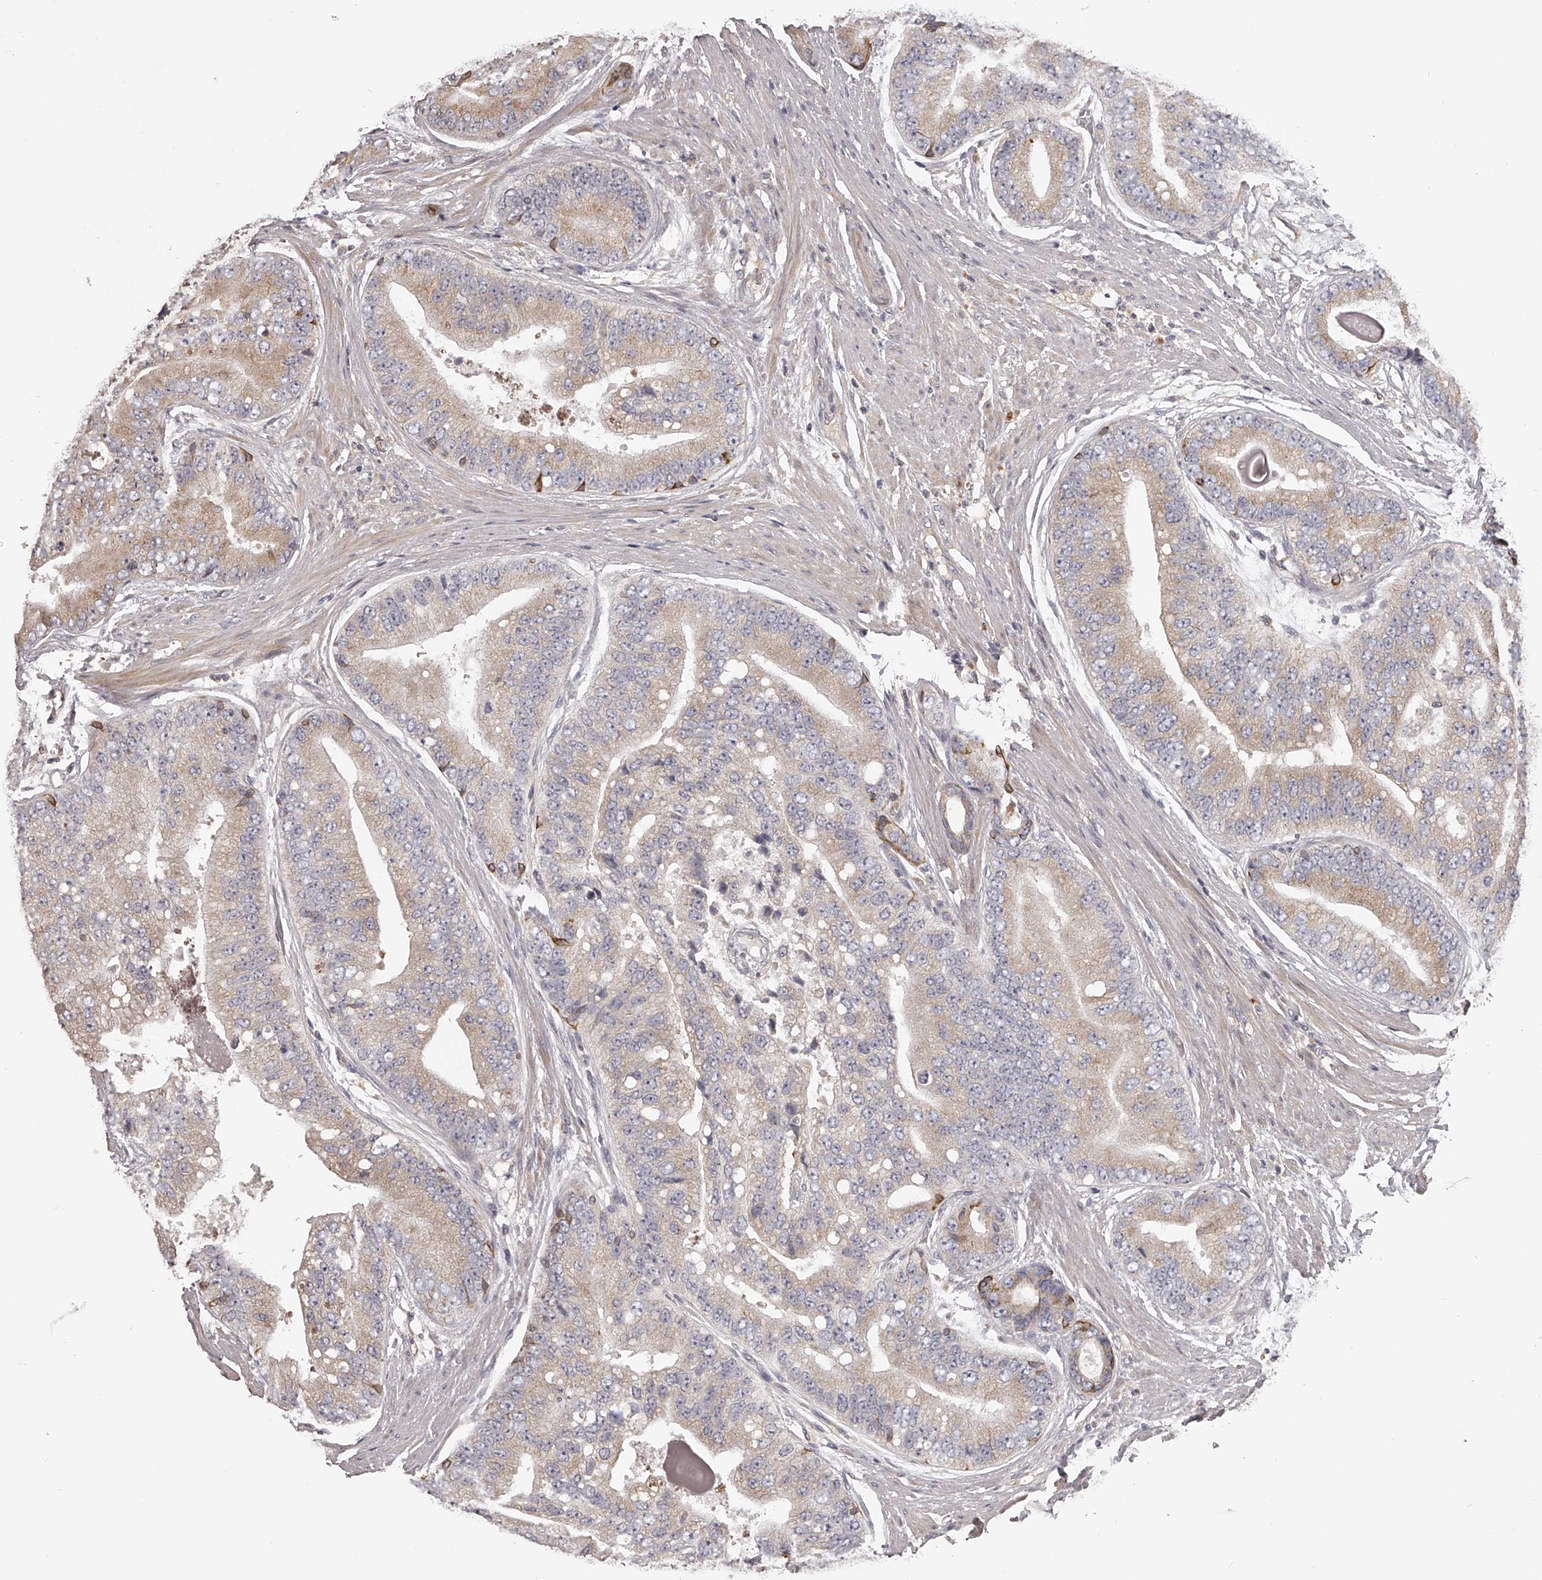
{"staining": {"intensity": "weak", "quantity": "25%-75%", "location": "cytoplasmic/membranous"}, "tissue": "prostate cancer", "cell_type": "Tumor cells", "image_type": "cancer", "snomed": [{"axis": "morphology", "description": "Adenocarcinoma, High grade"}, {"axis": "topography", "description": "Prostate"}], "caption": "High-grade adenocarcinoma (prostate) tissue demonstrates weak cytoplasmic/membranous expression in about 25%-75% of tumor cells, visualized by immunohistochemistry. (DAB (3,3'-diaminobenzidine) IHC, brown staining for protein, blue staining for nuclei).", "gene": "TNN", "patient": {"sex": "male", "age": 70}}